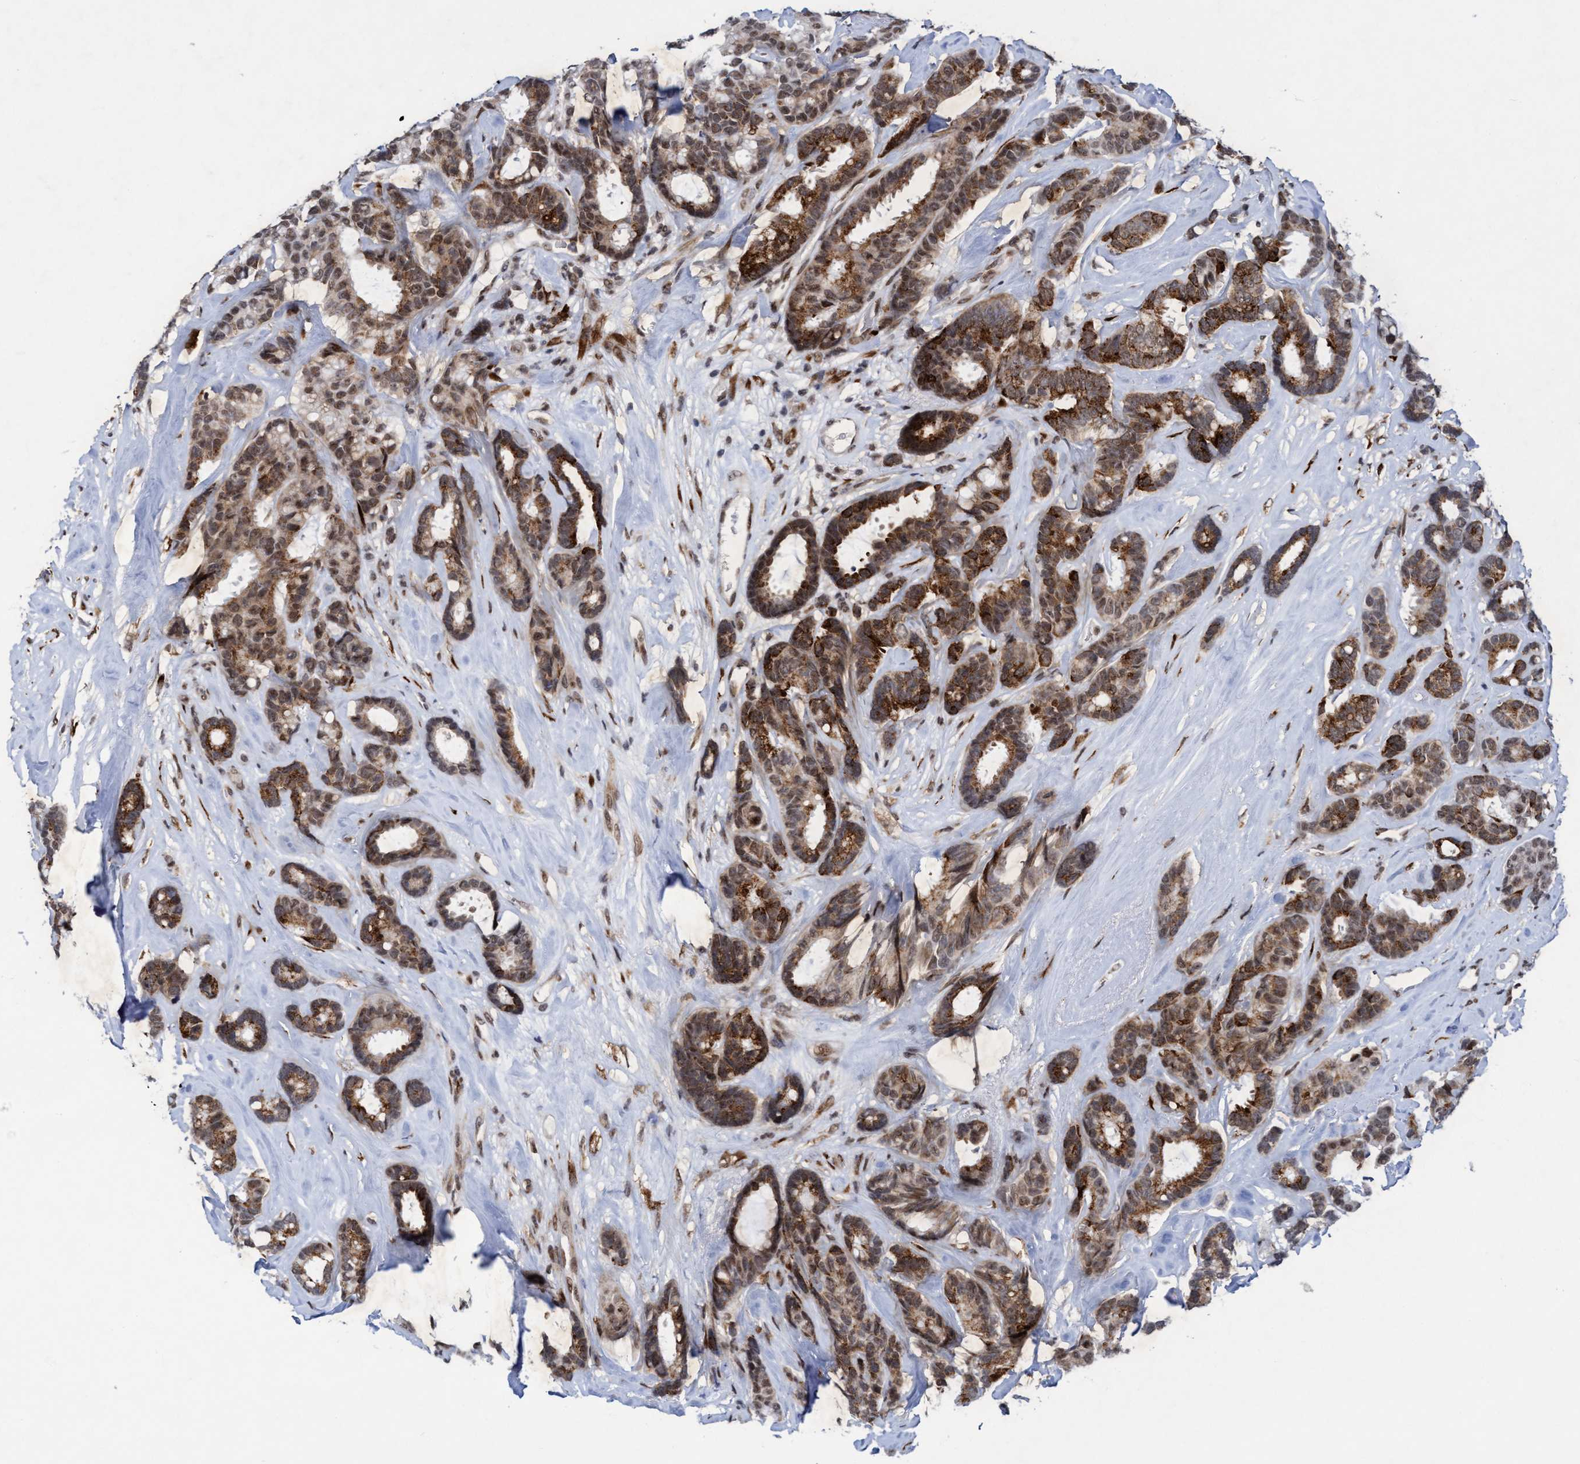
{"staining": {"intensity": "moderate", "quantity": ">75%", "location": "cytoplasmic/membranous,nuclear"}, "tissue": "breast cancer", "cell_type": "Tumor cells", "image_type": "cancer", "snomed": [{"axis": "morphology", "description": "Duct carcinoma"}, {"axis": "topography", "description": "Breast"}], "caption": "There is medium levels of moderate cytoplasmic/membranous and nuclear staining in tumor cells of invasive ductal carcinoma (breast), as demonstrated by immunohistochemical staining (brown color).", "gene": "GLT6D1", "patient": {"sex": "female", "age": 87}}